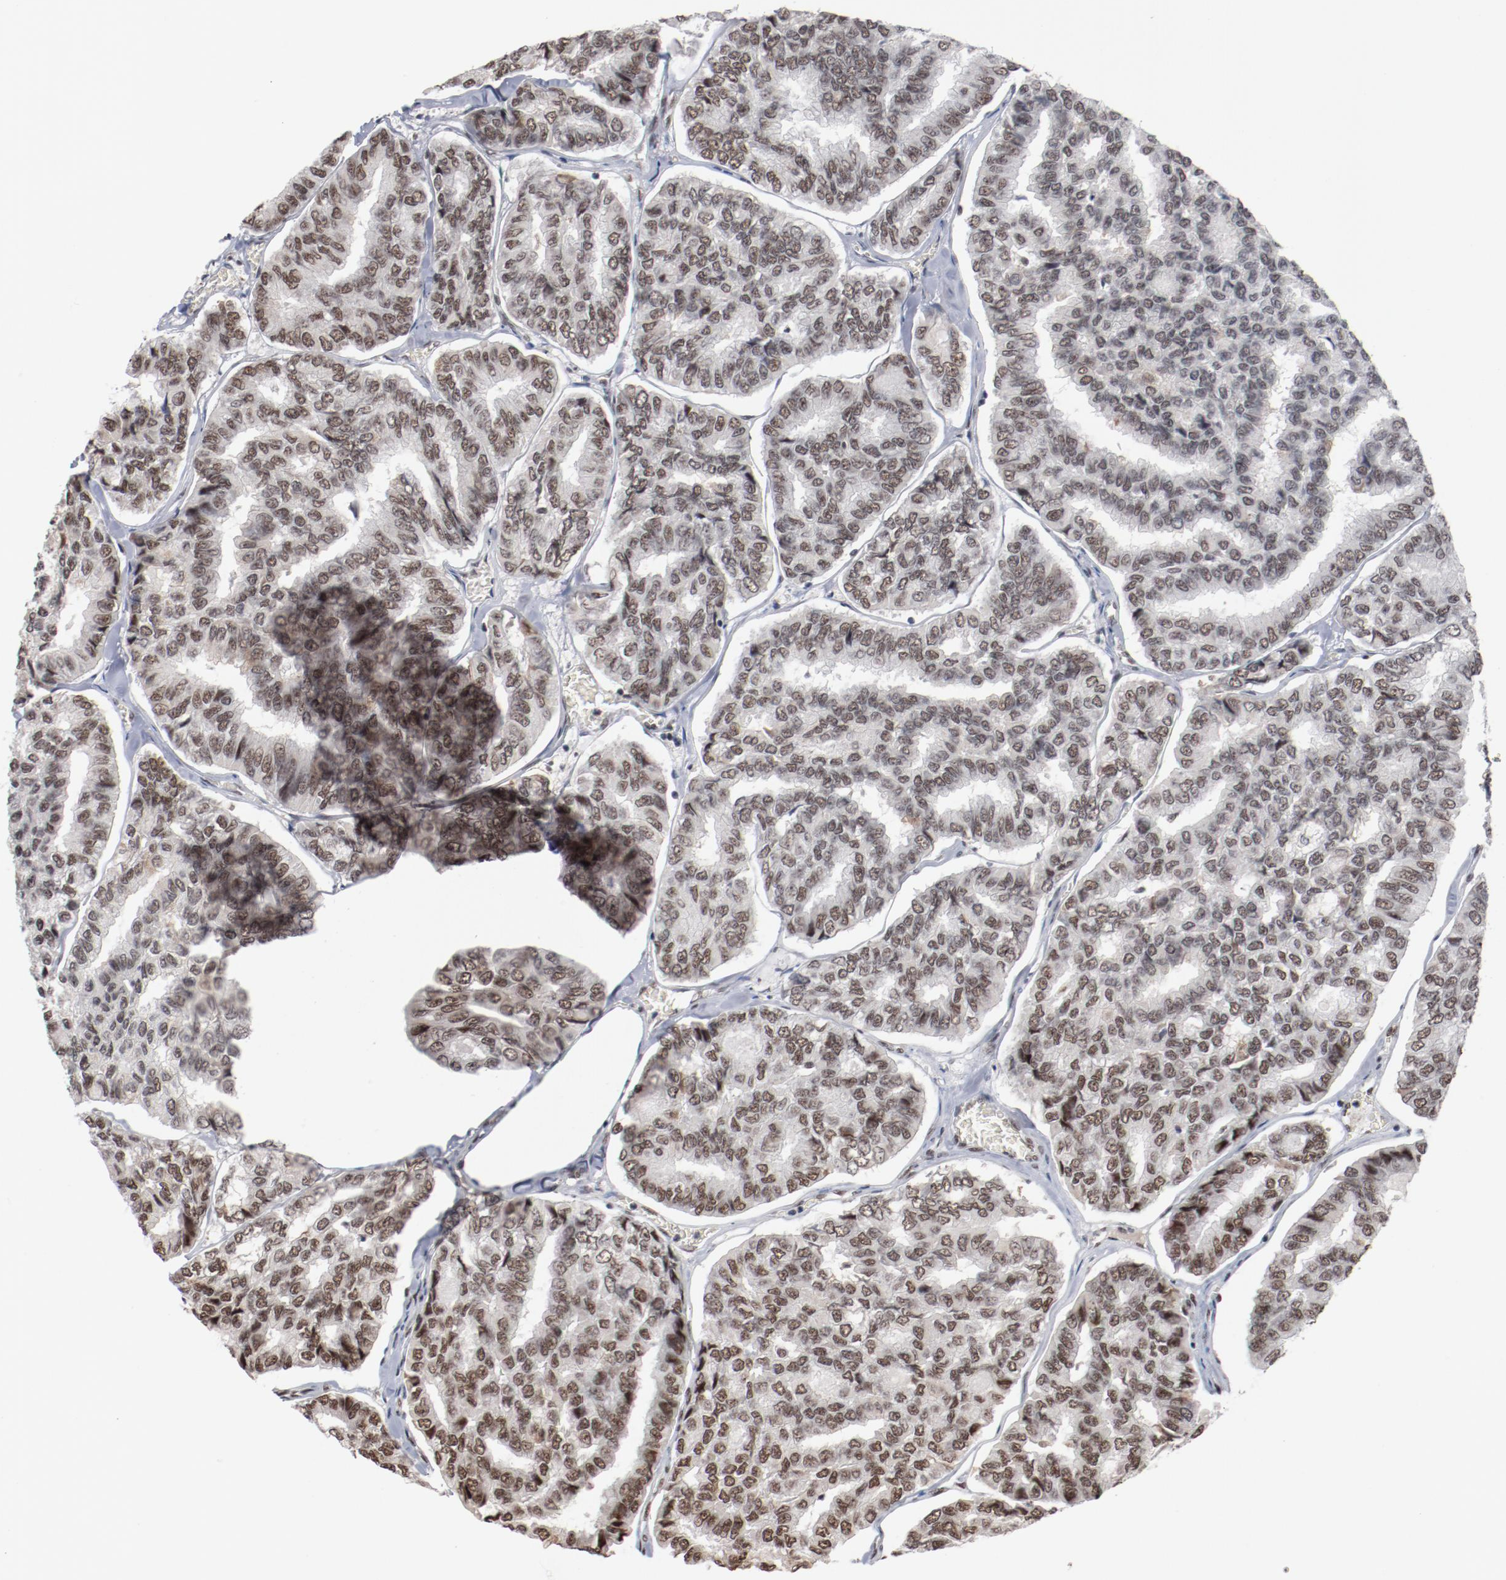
{"staining": {"intensity": "moderate", "quantity": ">75%", "location": "nuclear"}, "tissue": "thyroid cancer", "cell_type": "Tumor cells", "image_type": "cancer", "snomed": [{"axis": "morphology", "description": "Papillary adenocarcinoma, NOS"}, {"axis": "topography", "description": "Thyroid gland"}], "caption": "Thyroid cancer (papillary adenocarcinoma) stained for a protein shows moderate nuclear positivity in tumor cells.", "gene": "BUB3", "patient": {"sex": "female", "age": 35}}